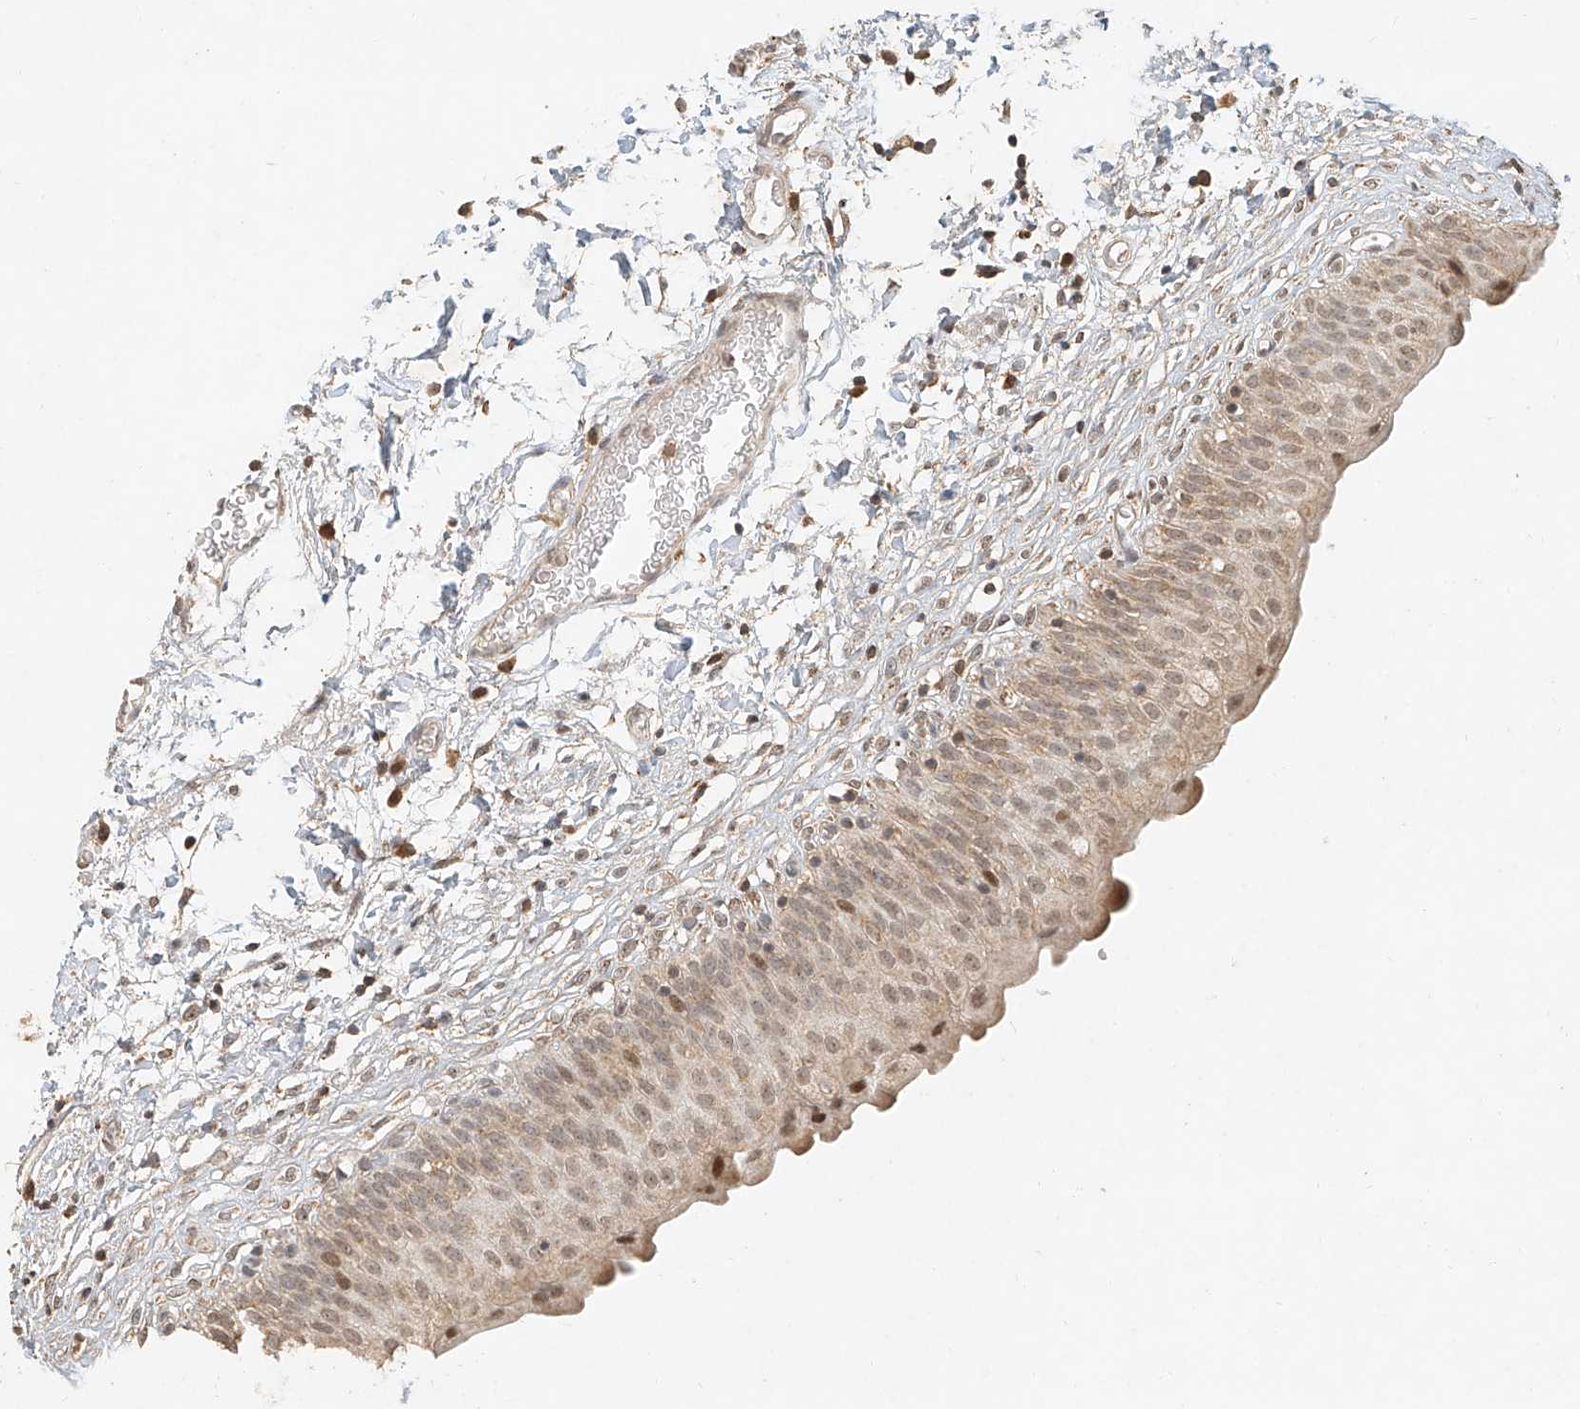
{"staining": {"intensity": "moderate", "quantity": ">75%", "location": "cytoplasmic/membranous,nuclear"}, "tissue": "urinary bladder", "cell_type": "Urothelial cells", "image_type": "normal", "snomed": [{"axis": "morphology", "description": "Normal tissue, NOS"}, {"axis": "topography", "description": "Urinary bladder"}], "caption": "Urinary bladder stained with DAB (3,3'-diaminobenzidine) immunohistochemistry demonstrates medium levels of moderate cytoplasmic/membranous,nuclear staining in about >75% of urothelial cells.", "gene": "CXorf58", "patient": {"sex": "male", "age": 55}}